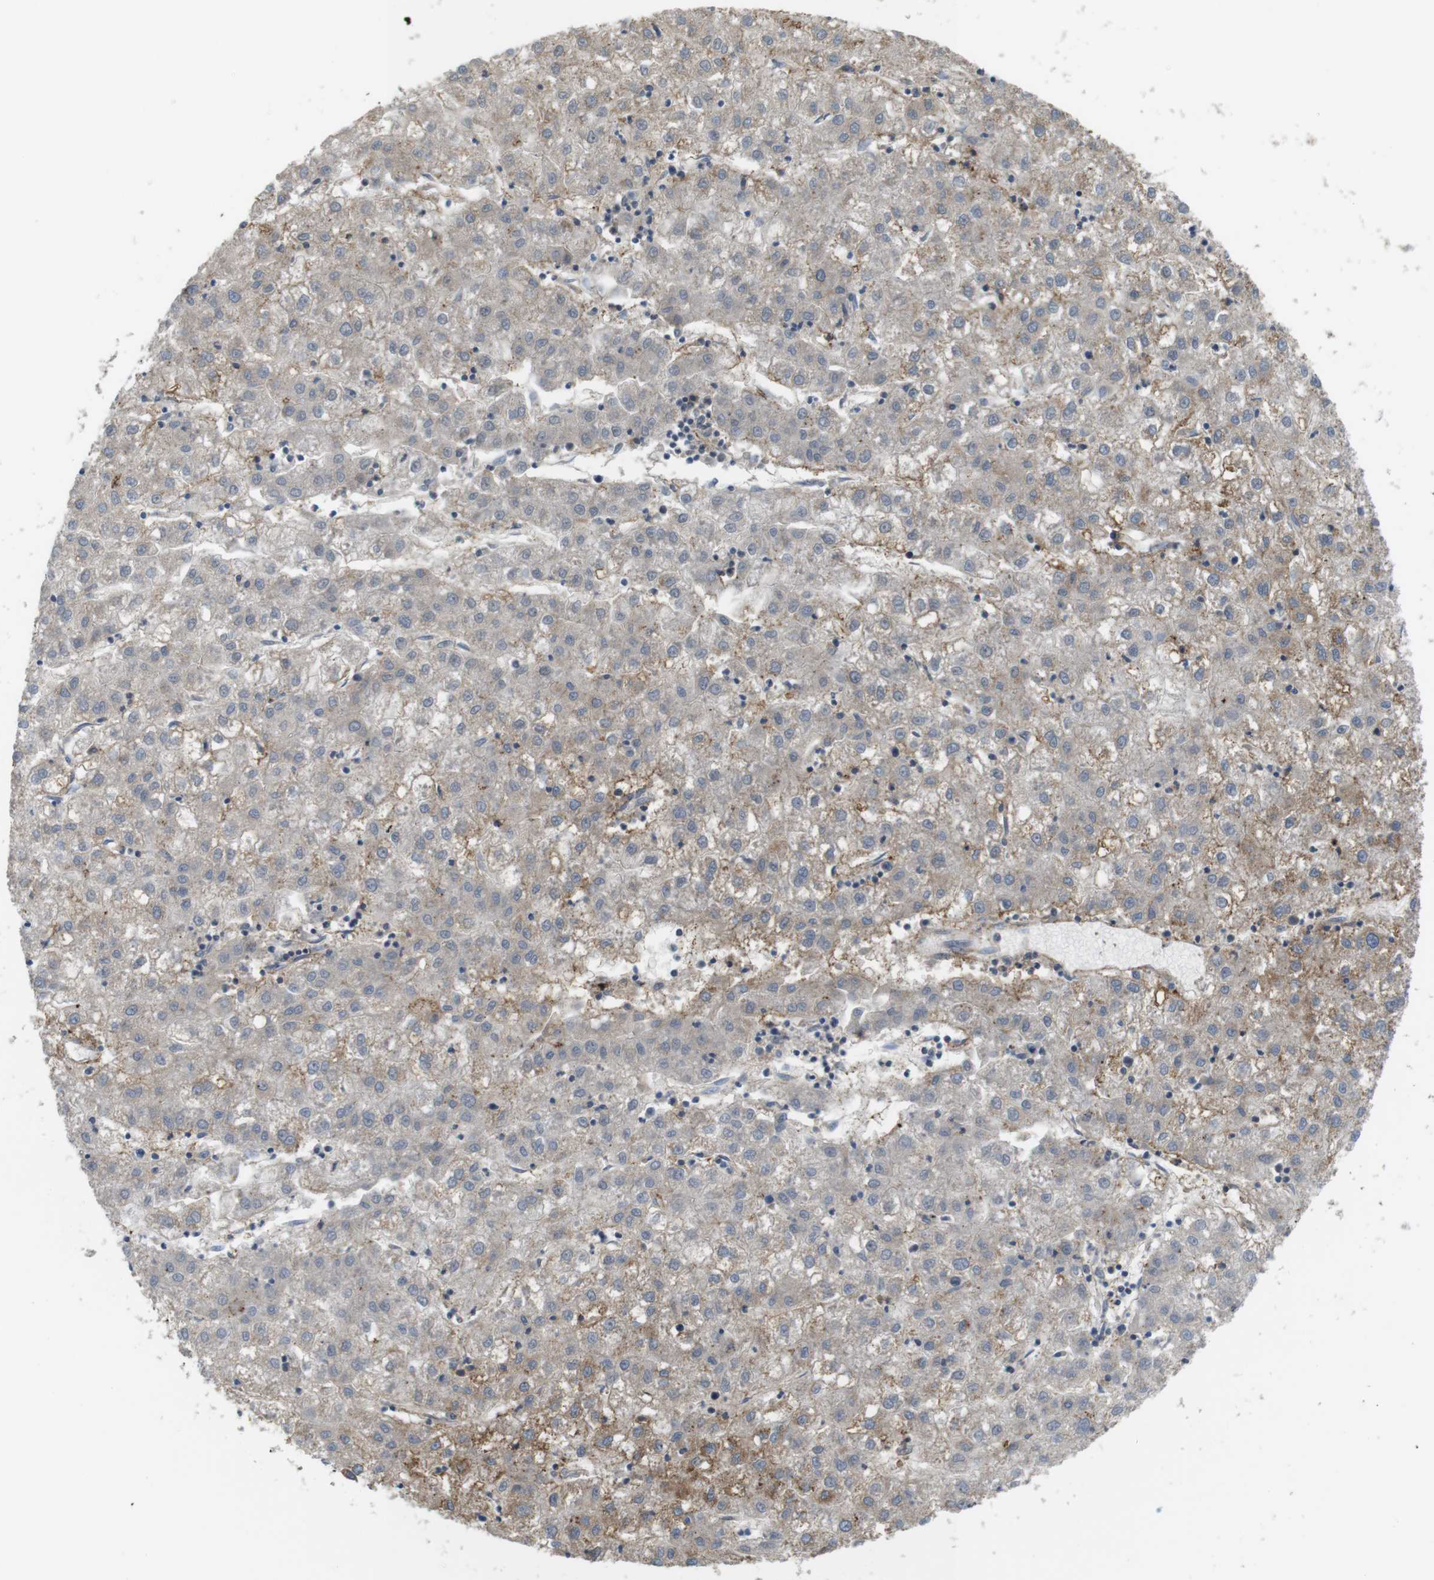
{"staining": {"intensity": "moderate", "quantity": "25%-75%", "location": "cytoplasmic/membranous"}, "tissue": "liver cancer", "cell_type": "Tumor cells", "image_type": "cancer", "snomed": [{"axis": "morphology", "description": "Carcinoma, Hepatocellular, NOS"}, {"axis": "topography", "description": "Liver"}], "caption": "Liver hepatocellular carcinoma stained with a brown dye reveals moderate cytoplasmic/membranous positive expression in approximately 25%-75% of tumor cells.", "gene": "DDAH2", "patient": {"sex": "male", "age": 72}}